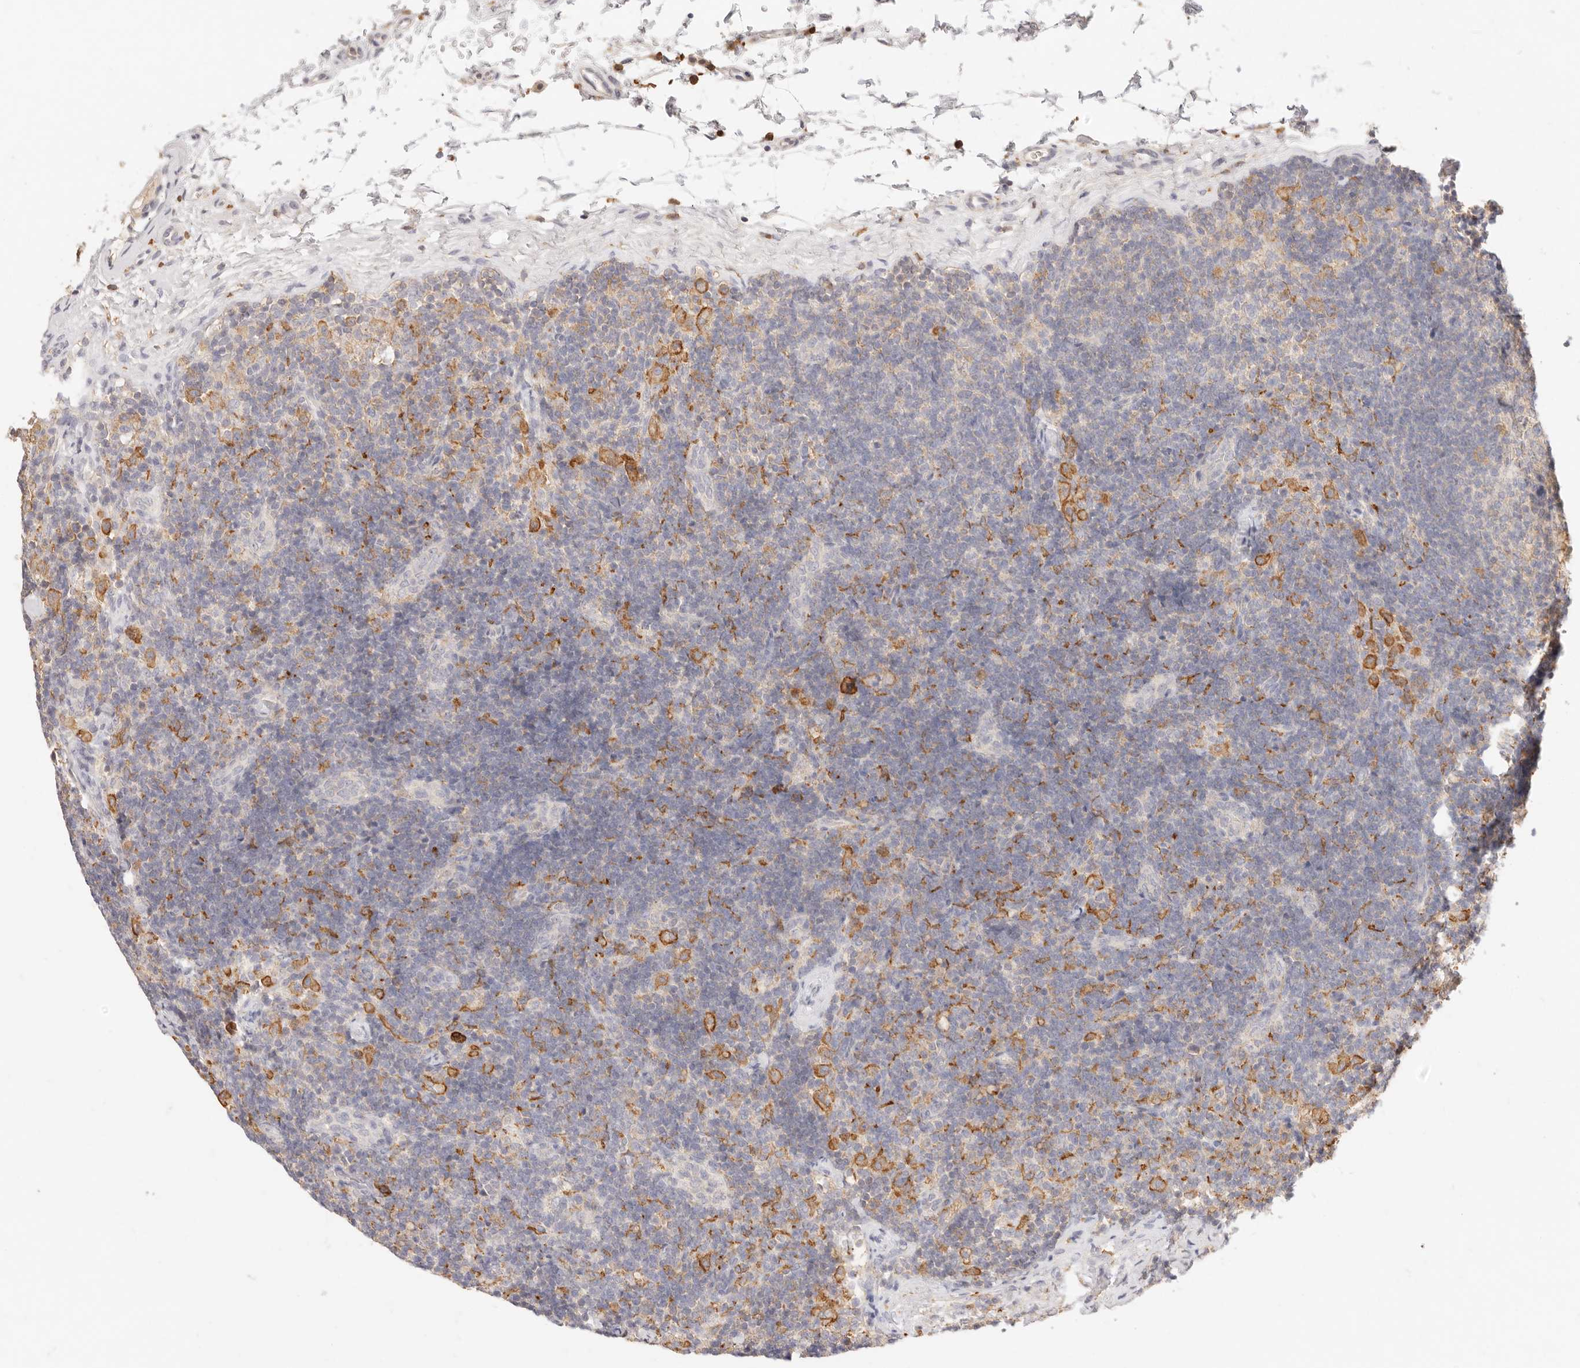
{"staining": {"intensity": "negative", "quantity": "none", "location": "none"}, "tissue": "lymph node", "cell_type": "Germinal center cells", "image_type": "normal", "snomed": [{"axis": "morphology", "description": "Normal tissue, NOS"}, {"axis": "topography", "description": "Lymph node"}], "caption": "This is a histopathology image of immunohistochemistry staining of unremarkable lymph node, which shows no staining in germinal center cells. Brightfield microscopy of IHC stained with DAB (brown) and hematoxylin (blue), captured at high magnification.", "gene": "HK2", "patient": {"sex": "female", "age": 22}}